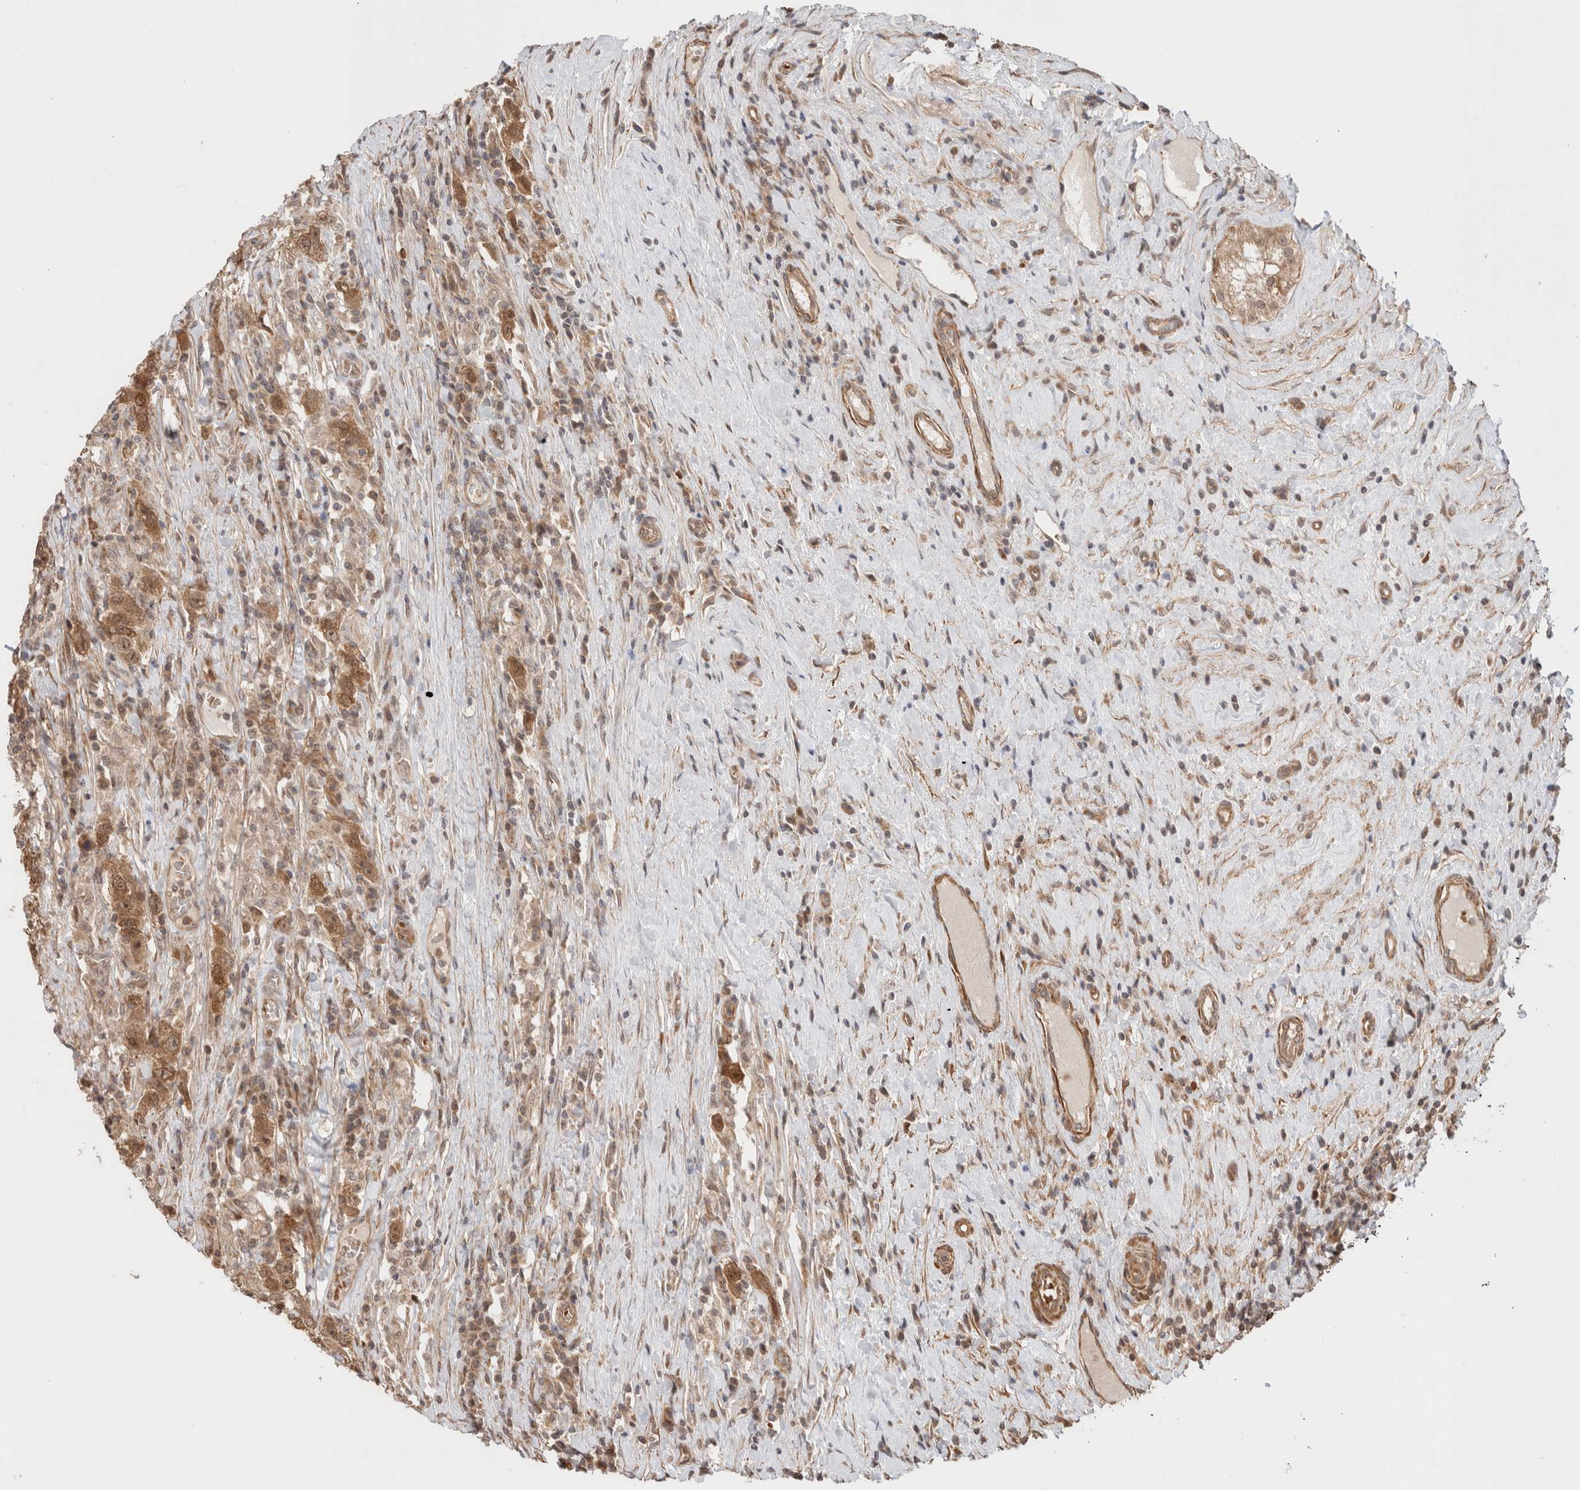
{"staining": {"intensity": "moderate", "quantity": ">75%", "location": "cytoplasmic/membranous"}, "tissue": "testis cancer", "cell_type": "Tumor cells", "image_type": "cancer", "snomed": [{"axis": "morphology", "description": "Seminoma, NOS"}, {"axis": "topography", "description": "Testis"}], "caption": "Tumor cells display medium levels of moderate cytoplasmic/membranous staining in approximately >75% of cells in testis cancer.", "gene": "ZNF649", "patient": {"sex": "male", "age": 41}}